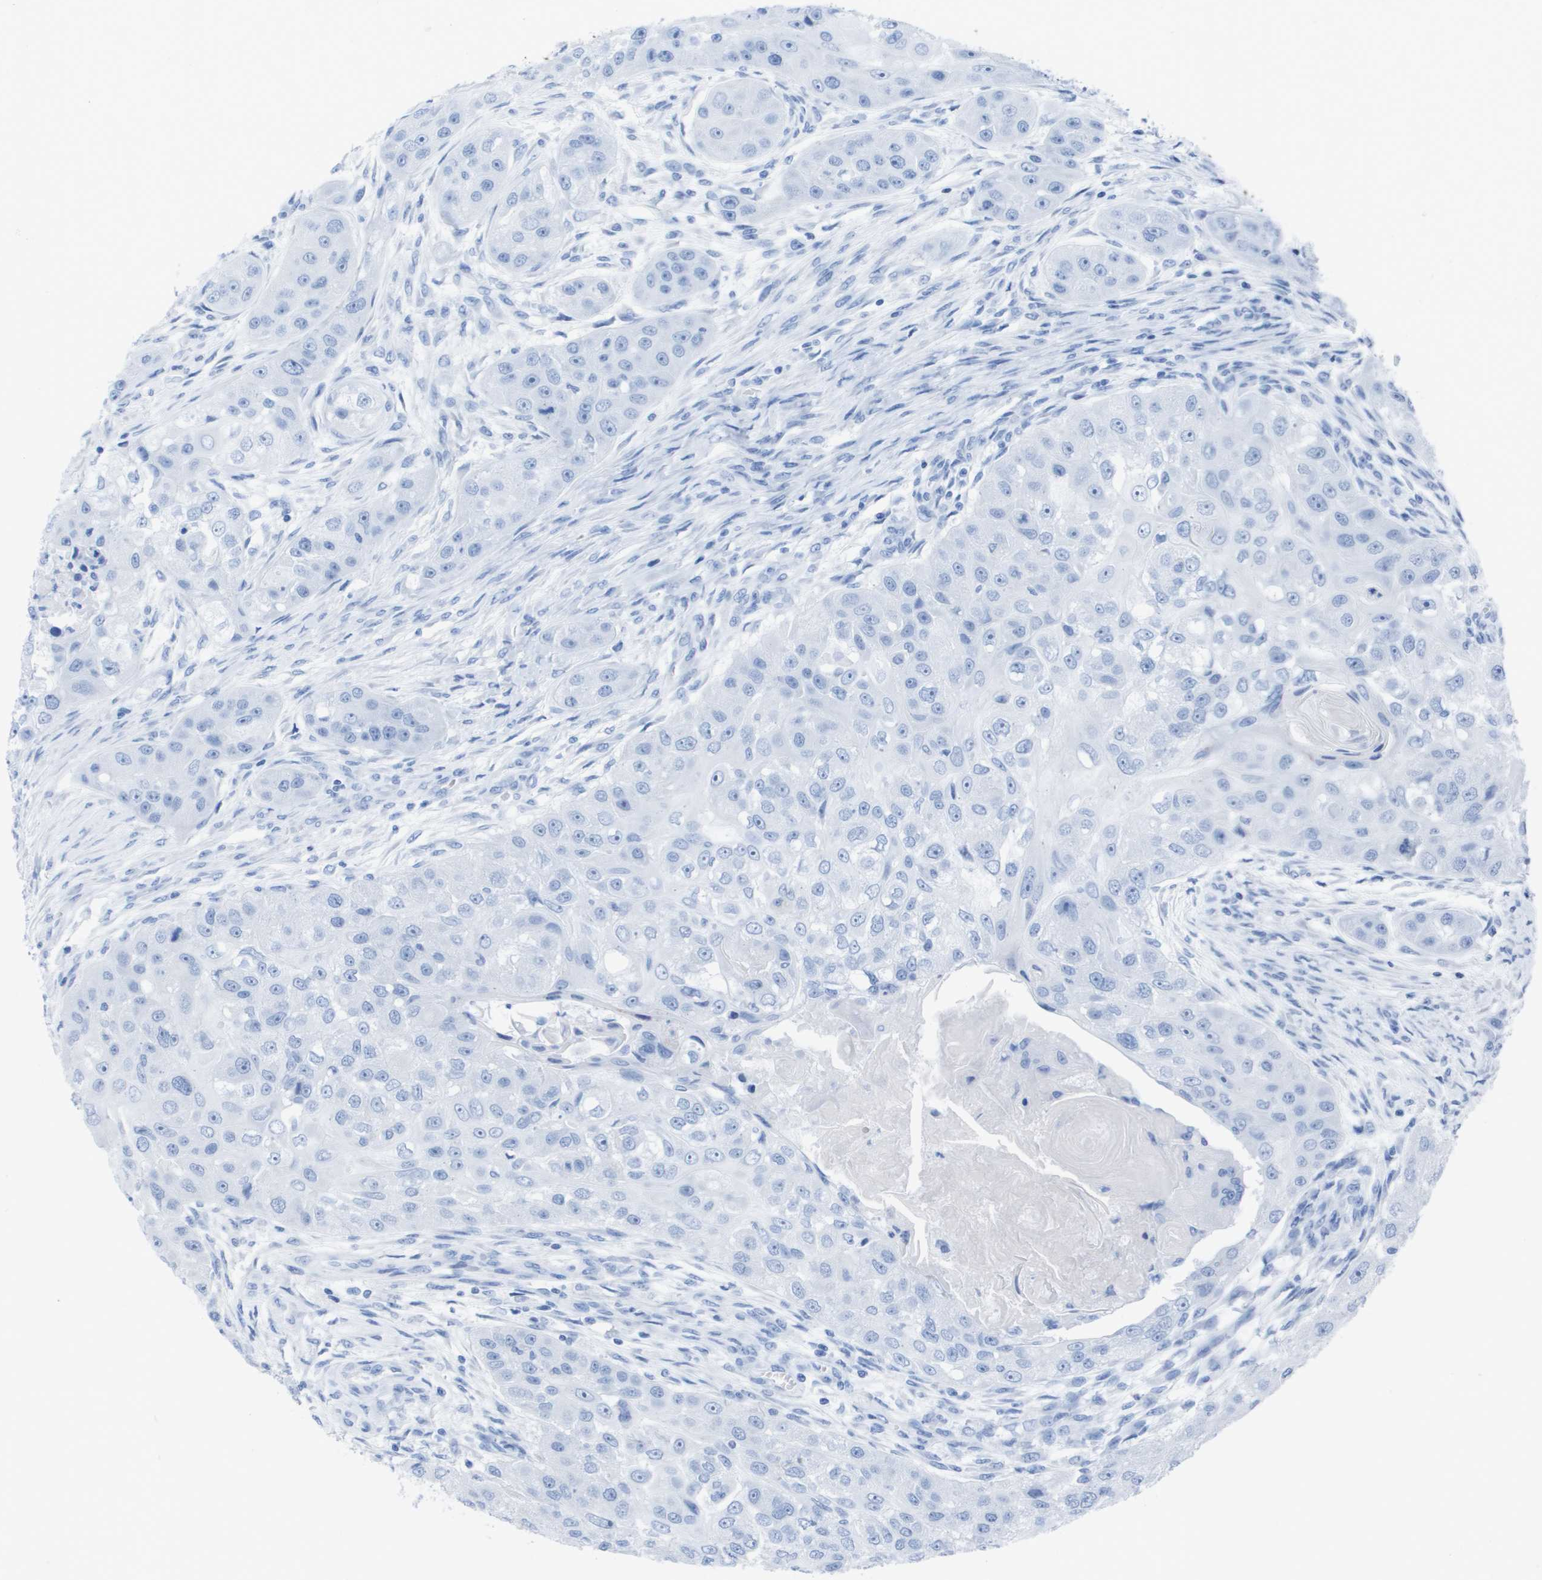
{"staining": {"intensity": "negative", "quantity": "none", "location": "none"}, "tissue": "head and neck cancer", "cell_type": "Tumor cells", "image_type": "cancer", "snomed": [{"axis": "morphology", "description": "Normal tissue, NOS"}, {"axis": "morphology", "description": "Squamous cell carcinoma, NOS"}, {"axis": "topography", "description": "Skeletal muscle"}, {"axis": "topography", "description": "Head-Neck"}], "caption": "The photomicrograph demonstrates no staining of tumor cells in squamous cell carcinoma (head and neck). (Immunohistochemistry (ihc), brightfield microscopy, high magnification).", "gene": "KCNA3", "patient": {"sex": "male", "age": 51}}